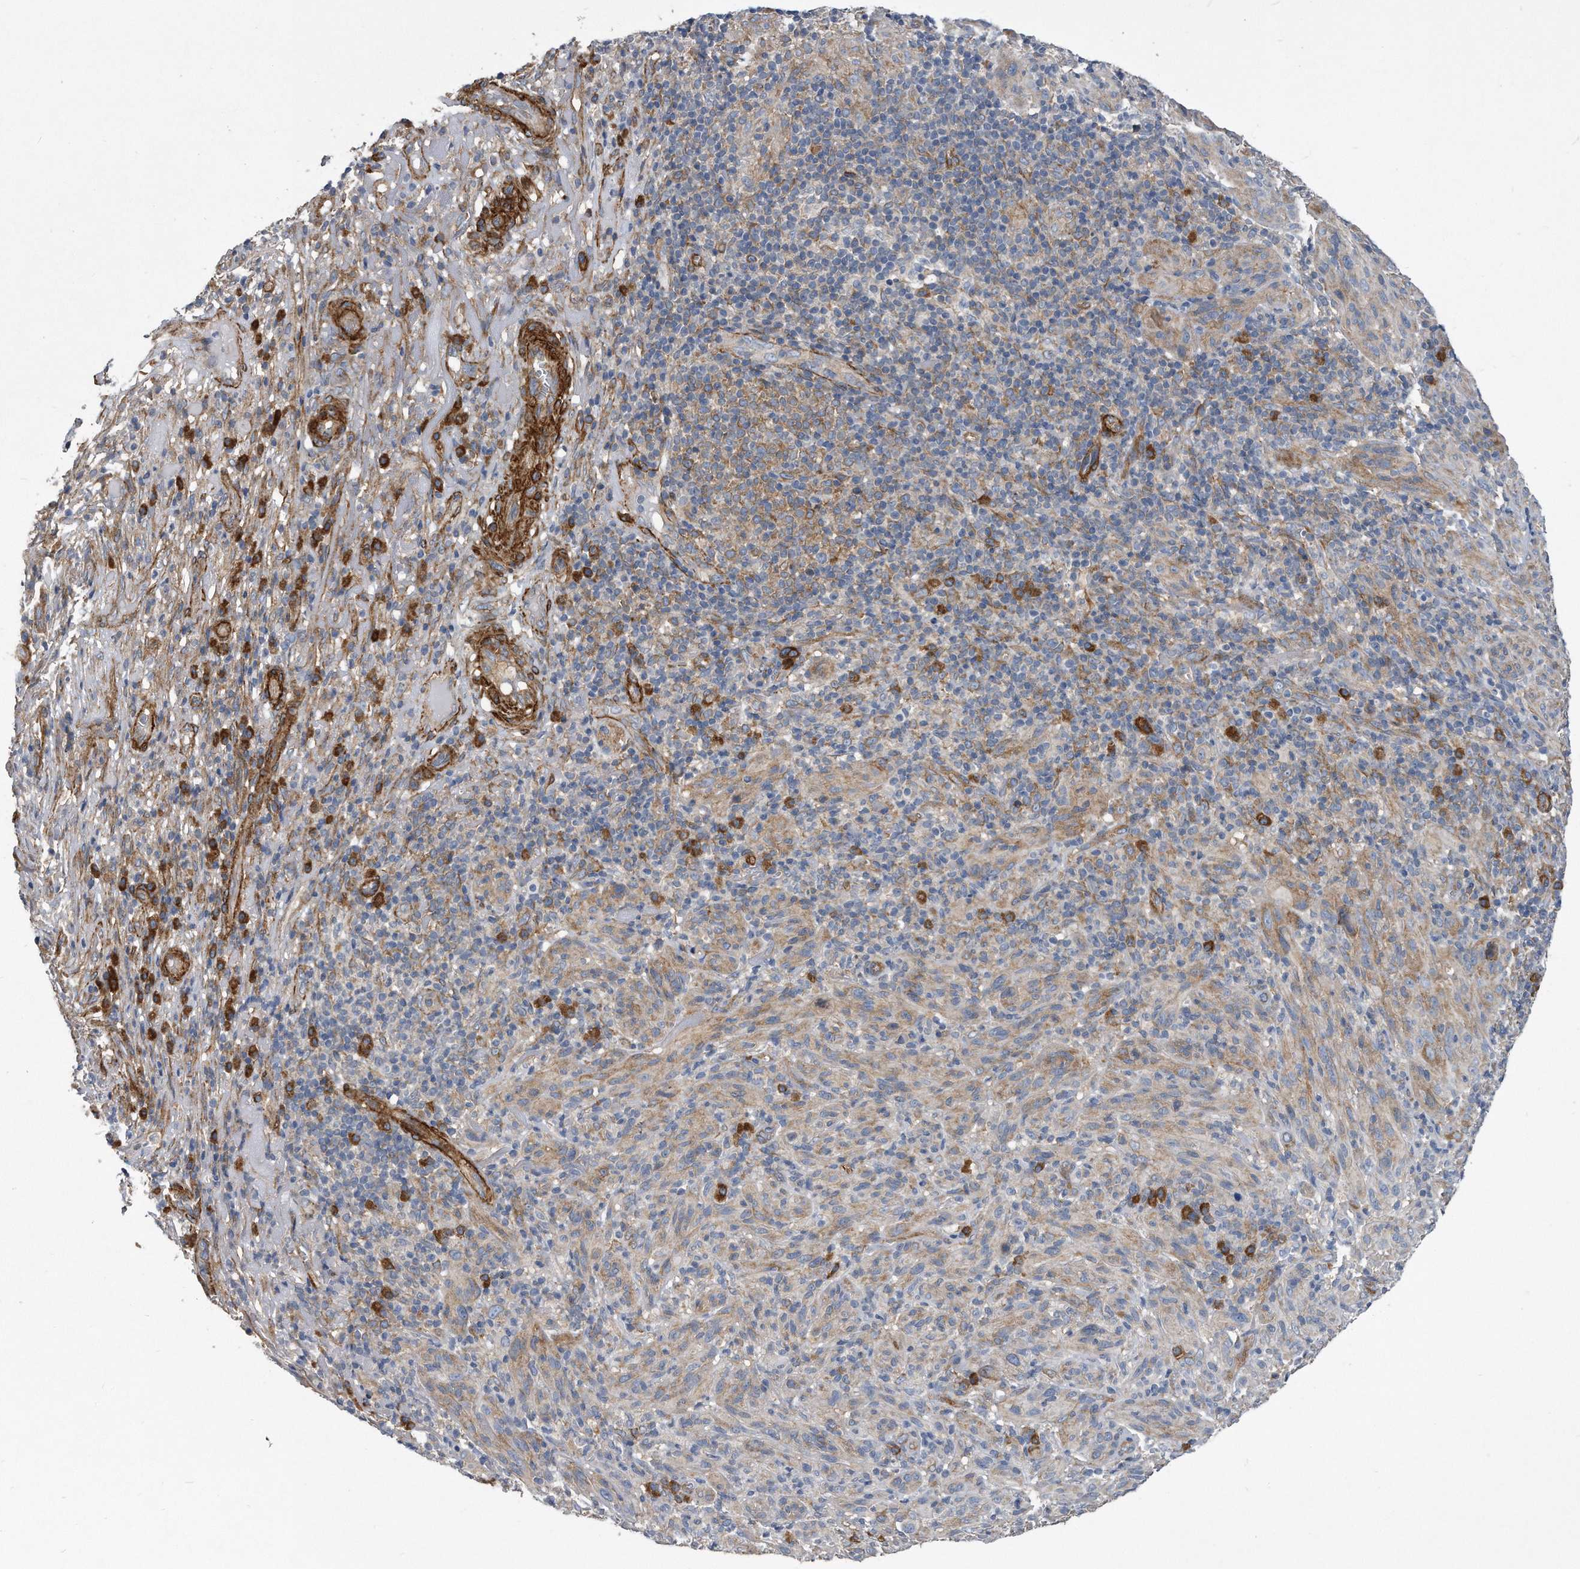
{"staining": {"intensity": "moderate", "quantity": "25%-75%", "location": "cytoplasmic/membranous"}, "tissue": "melanoma", "cell_type": "Tumor cells", "image_type": "cancer", "snomed": [{"axis": "morphology", "description": "Malignant melanoma, NOS"}, {"axis": "topography", "description": "Skin of head"}], "caption": "Malignant melanoma stained with a protein marker reveals moderate staining in tumor cells.", "gene": "EIF2B4", "patient": {"sex": "male", "age": 96}}